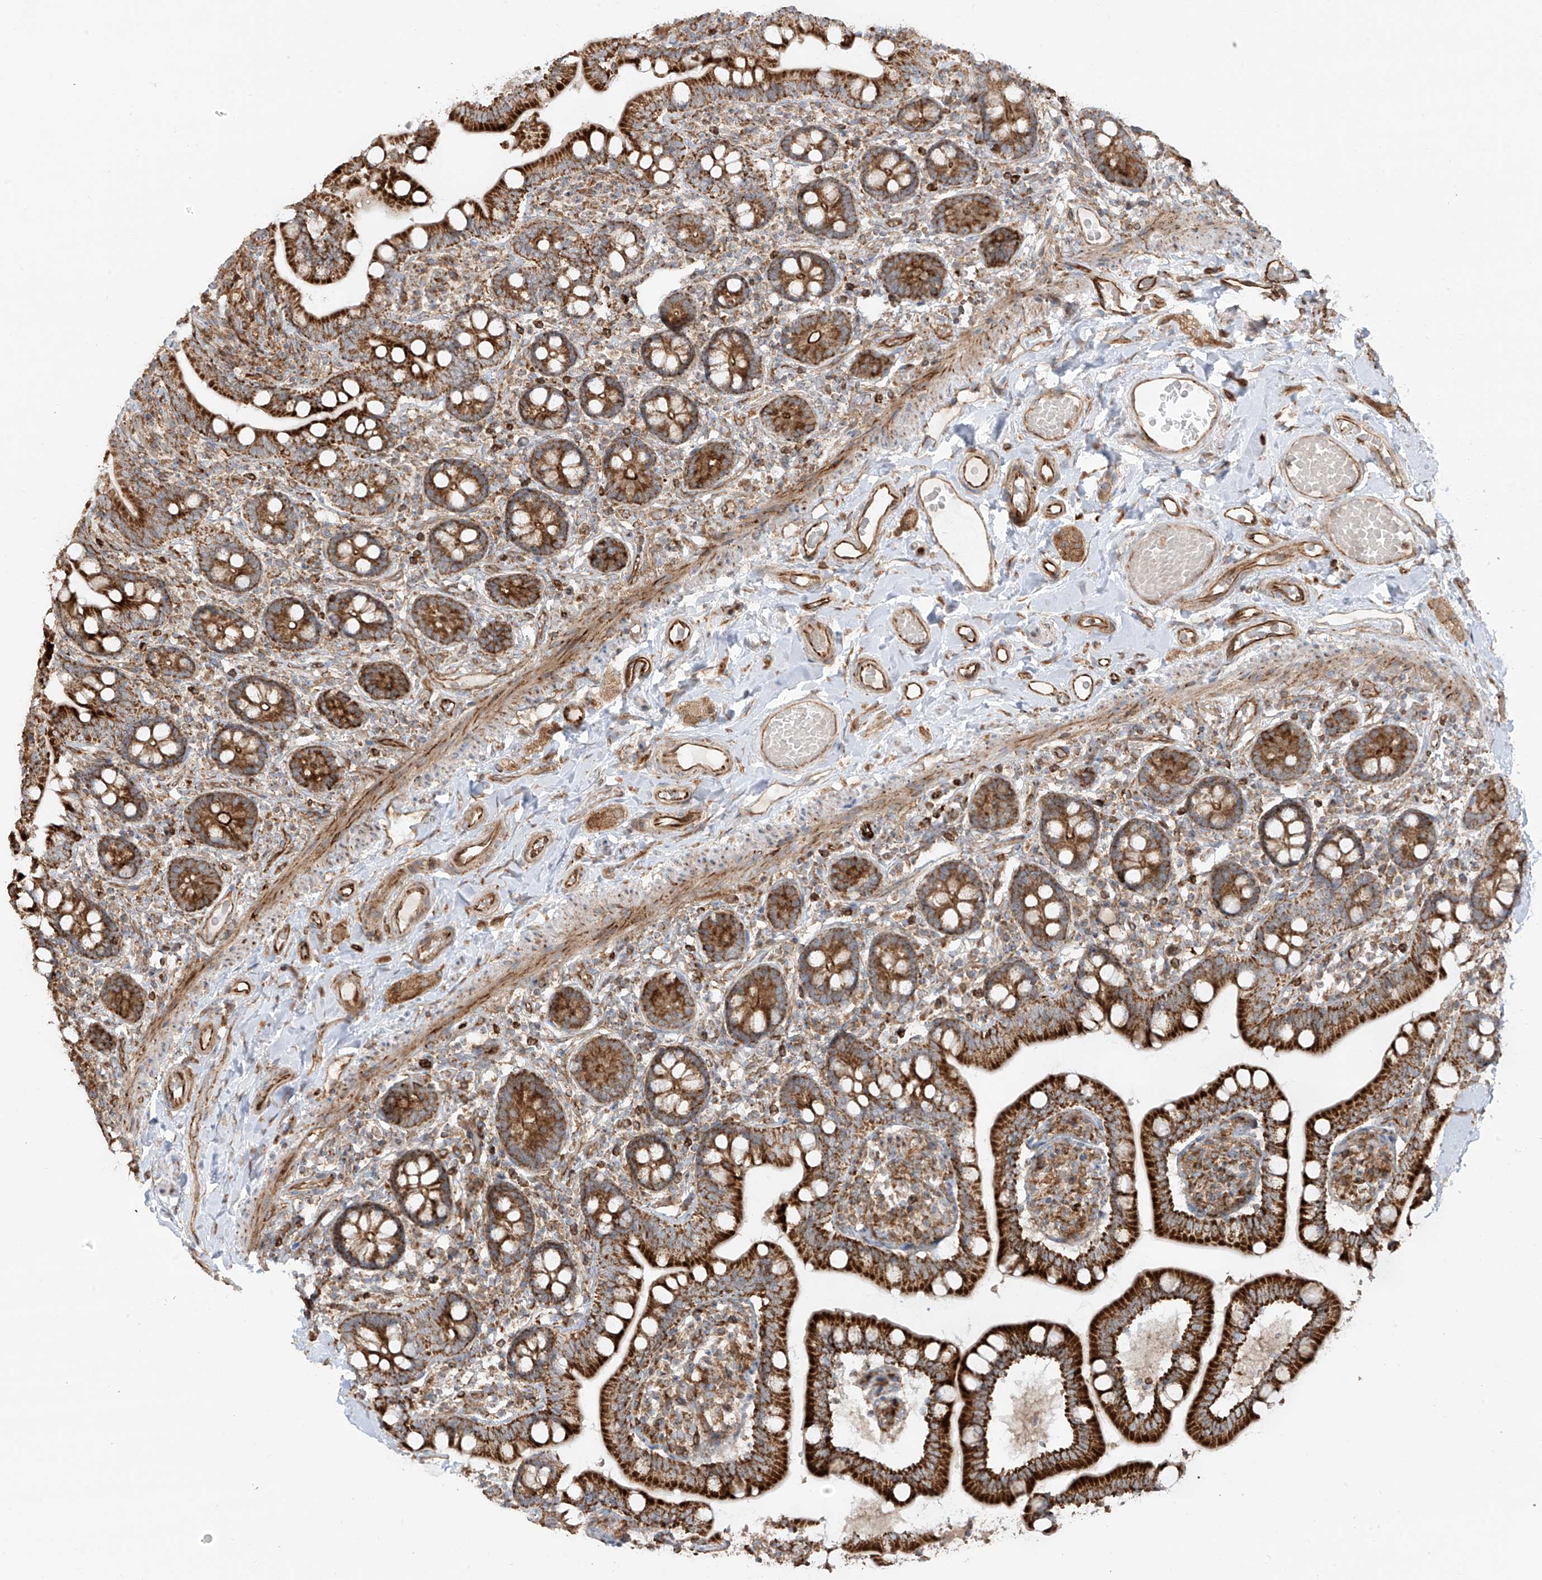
{"staining": {"intensity": "strong", "quantity": ">75%", "location": "cytoplasmic/membranous"}, "tissue": "small intestine", "cell_type": "Glandular cells", "image_type": "normal", "snomed": [{"axis": "morphology", "description": "Normal tissue, NOS"}, {"axis": "topography", "description": "Small intestine"}], "caption": "Protein expression analysis of normal small intestine exhibits strong cytoplasmic/membranous expression in approximately >75% of glandular cells. (DAB (3,3'-diaminobenzidine) IHC with brightfield microscopy, high magnification).", "gene": "EIF5B", "patient": {"sex": "female", "age": 64}}